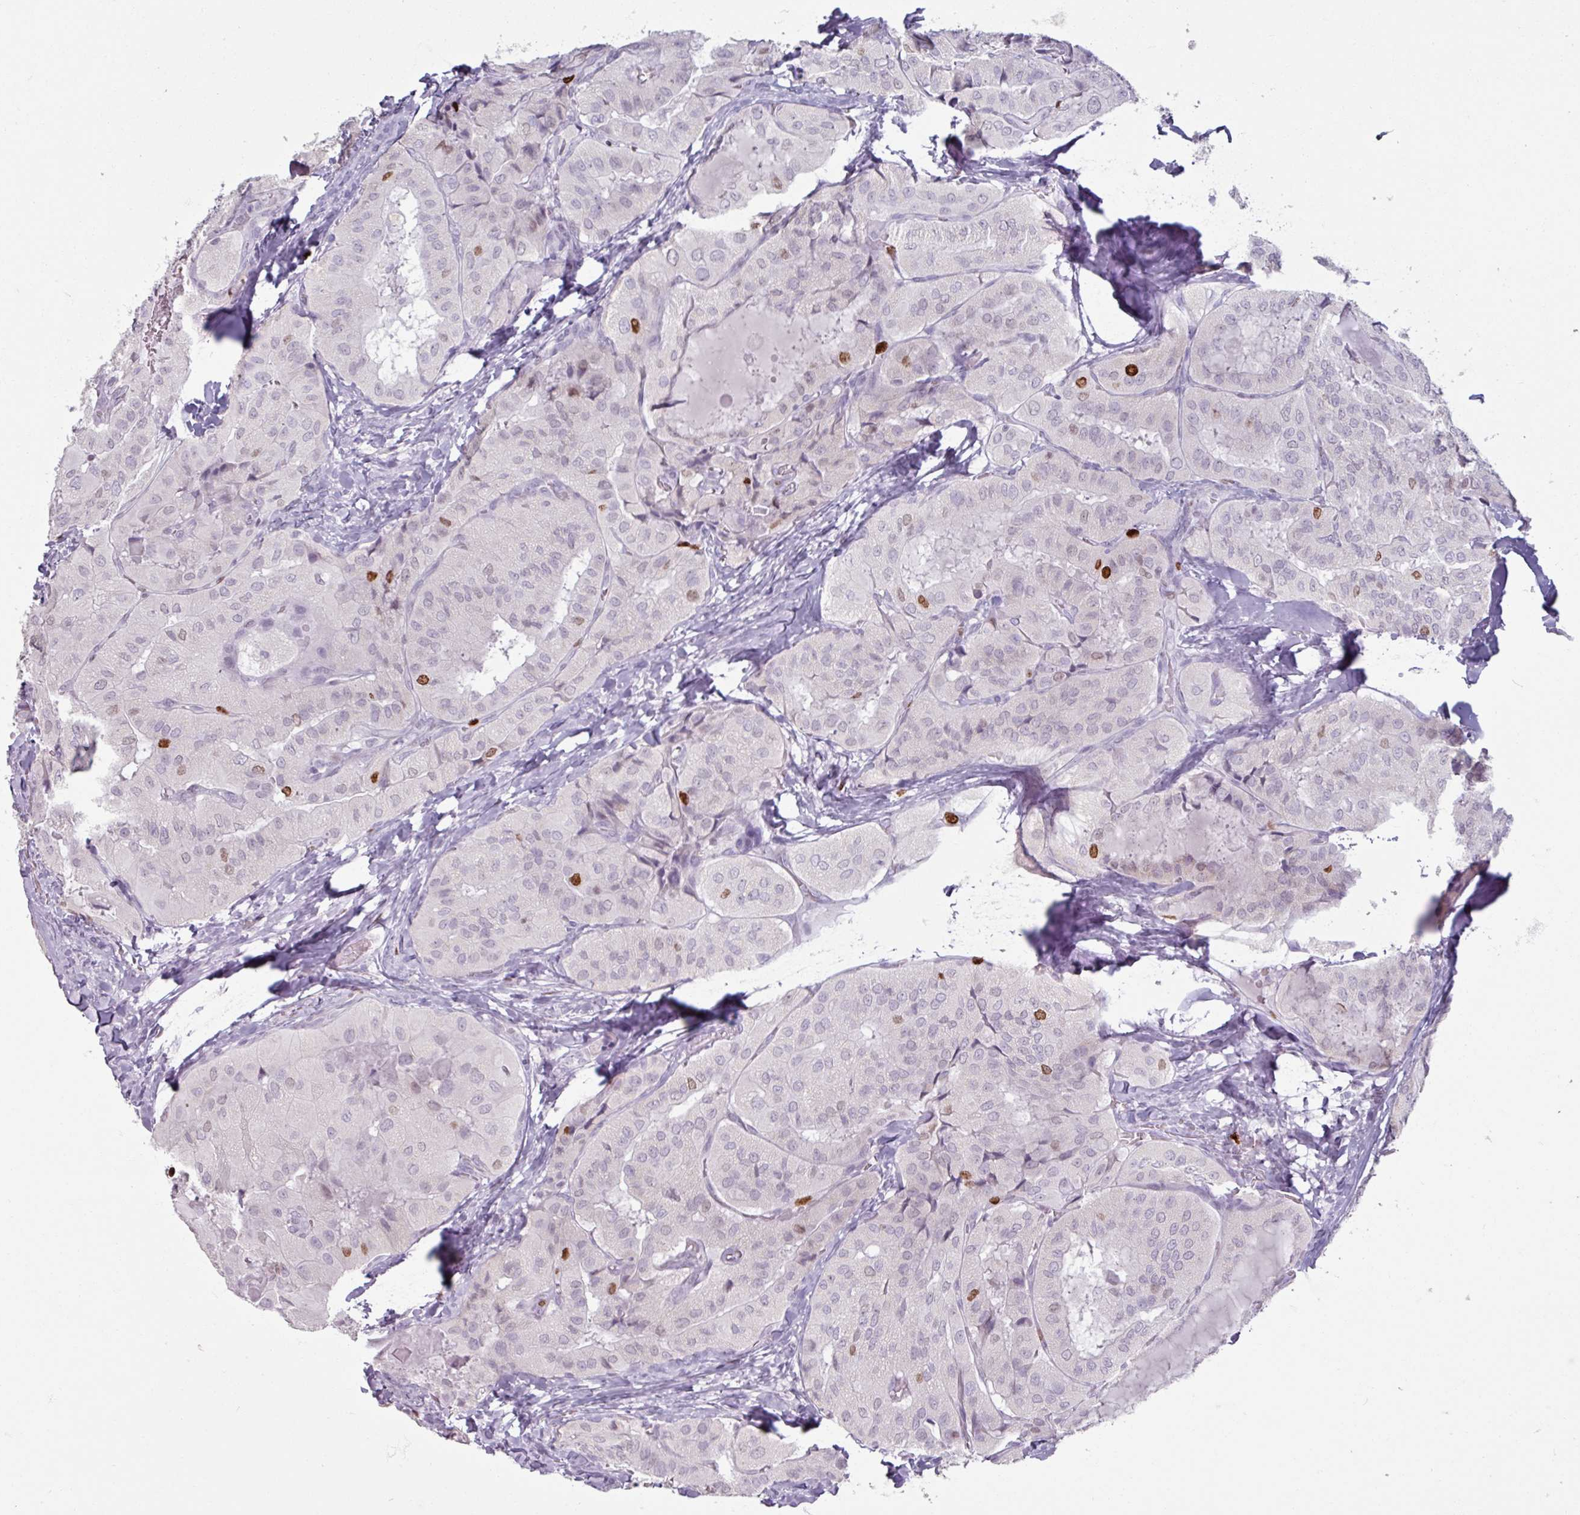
{"staining": {"intensity": "strong", "quantity": "<25%", "location": "nuclear"}, "tissue": "thyroid cancer", "cell_type": "Tumor cells", "image_type": "cancer", "snomed": [{"axis": "morphology", "description": "Normal tissue, NOS"}, {"axis": "morphology", "description": "Papillary adenocarcinoma, NOS"}, {"axis": "topography", "description": "Thyroid gland"}], "caption": "Approximately <25% of tumor cells in human thyroid cancer demonstrate strong nuclear protein expression as visualized by brown immunohistochemical staining.", "gene": "ATAD2", "patient": {"sex": "female", "age": 59}}